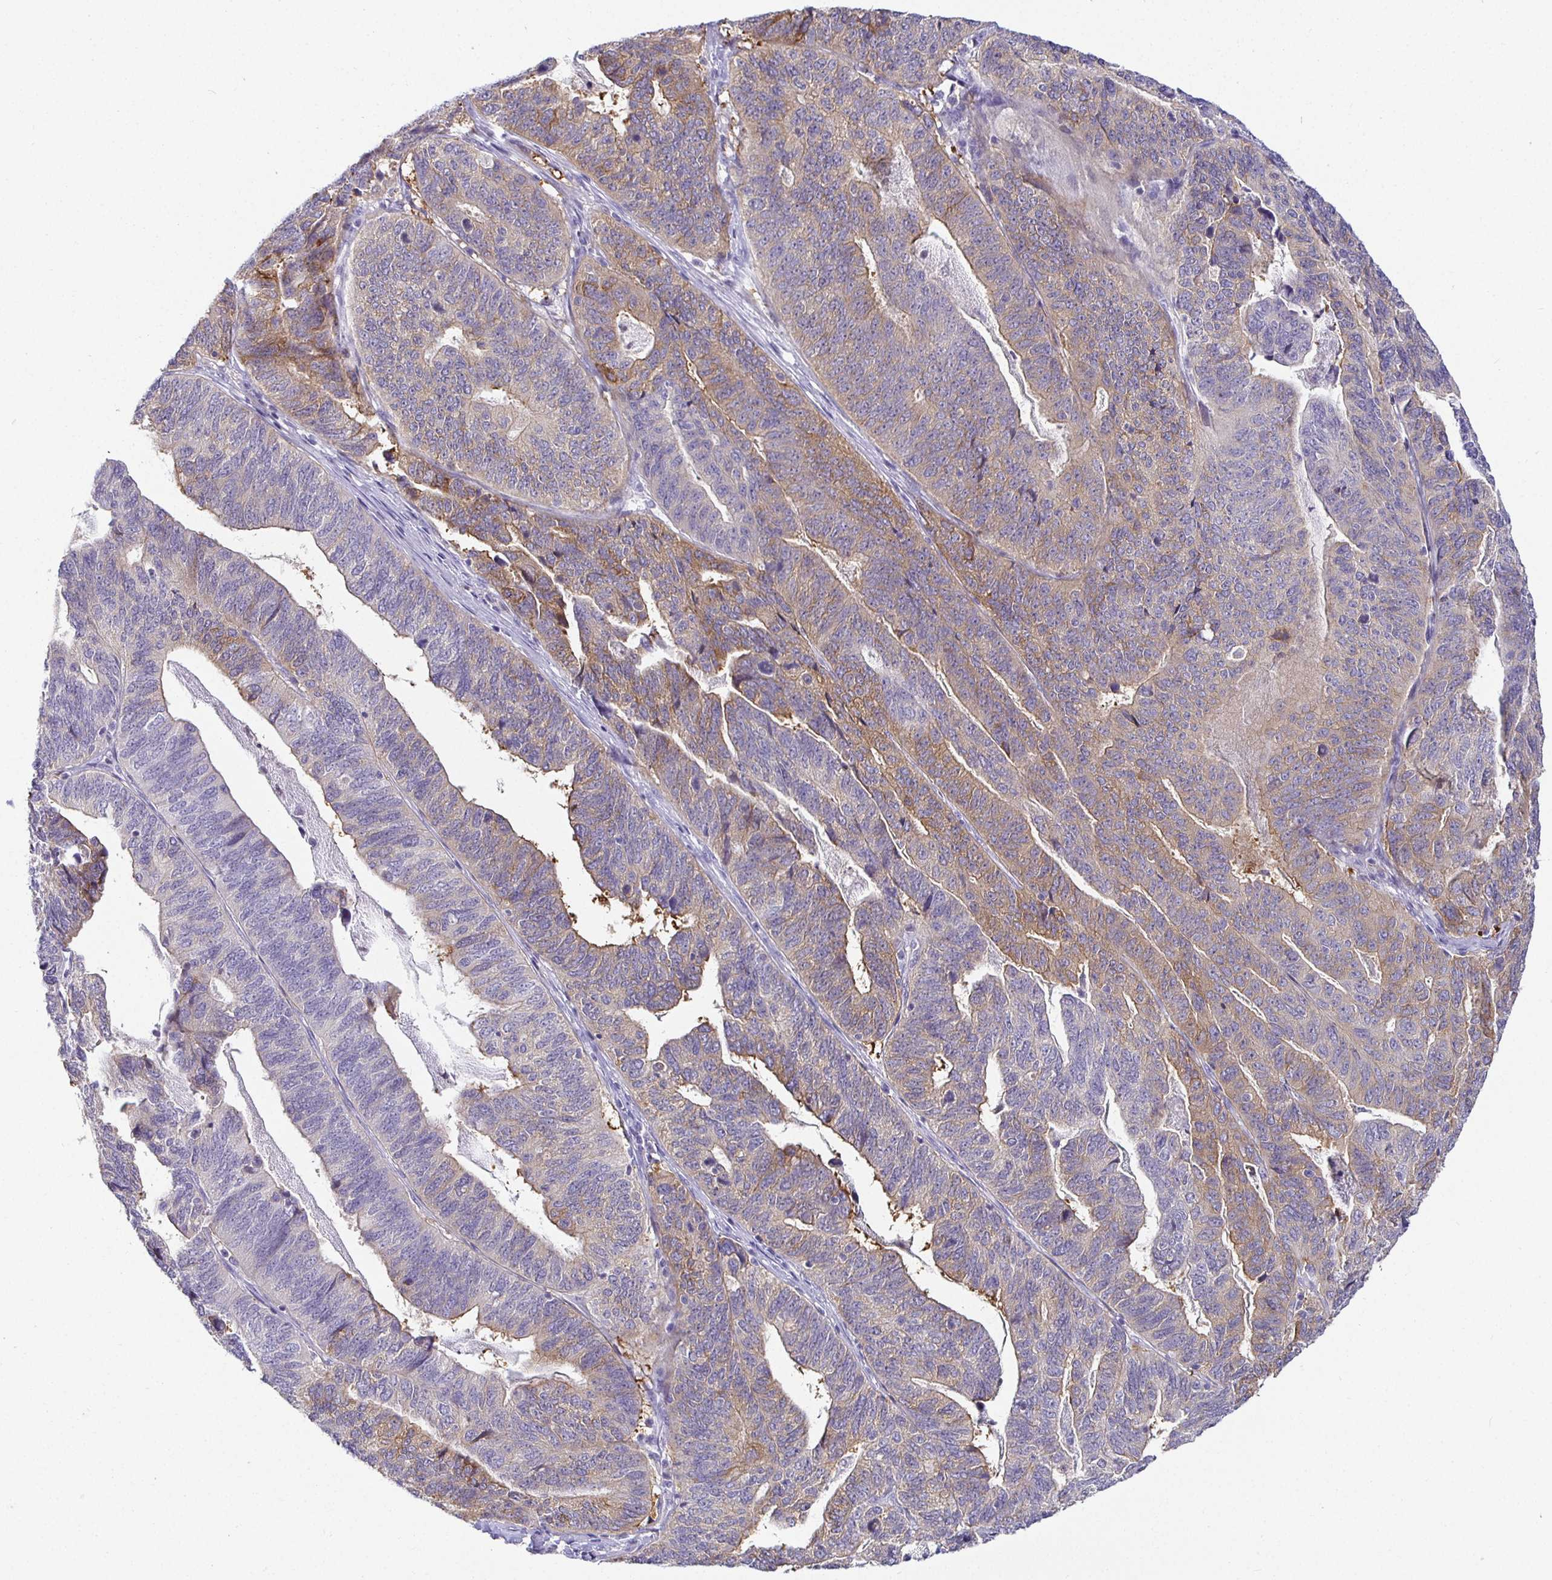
{"staining": {"intensity": "moderate", "quantity": "<25%", "location": "cytoplasmic/membranous"}, "tissue": "stomach cancer", "cell_type": "Tumor cells", "image_type": "cancer", "snomed": [{"axis": "morphology", "description": "Adenocarcinoma, NOS"}, {"axis": "topography", "description": "Stomach, upper"}], "caption": "A low amount of moderate cytoplasmic/membranous staining is appreciated in about <25% of tumor cells in stomach adenocarcinoma tissue.", "gene": "SIRPA", "patient": {"sex": "female", "age": 67}}